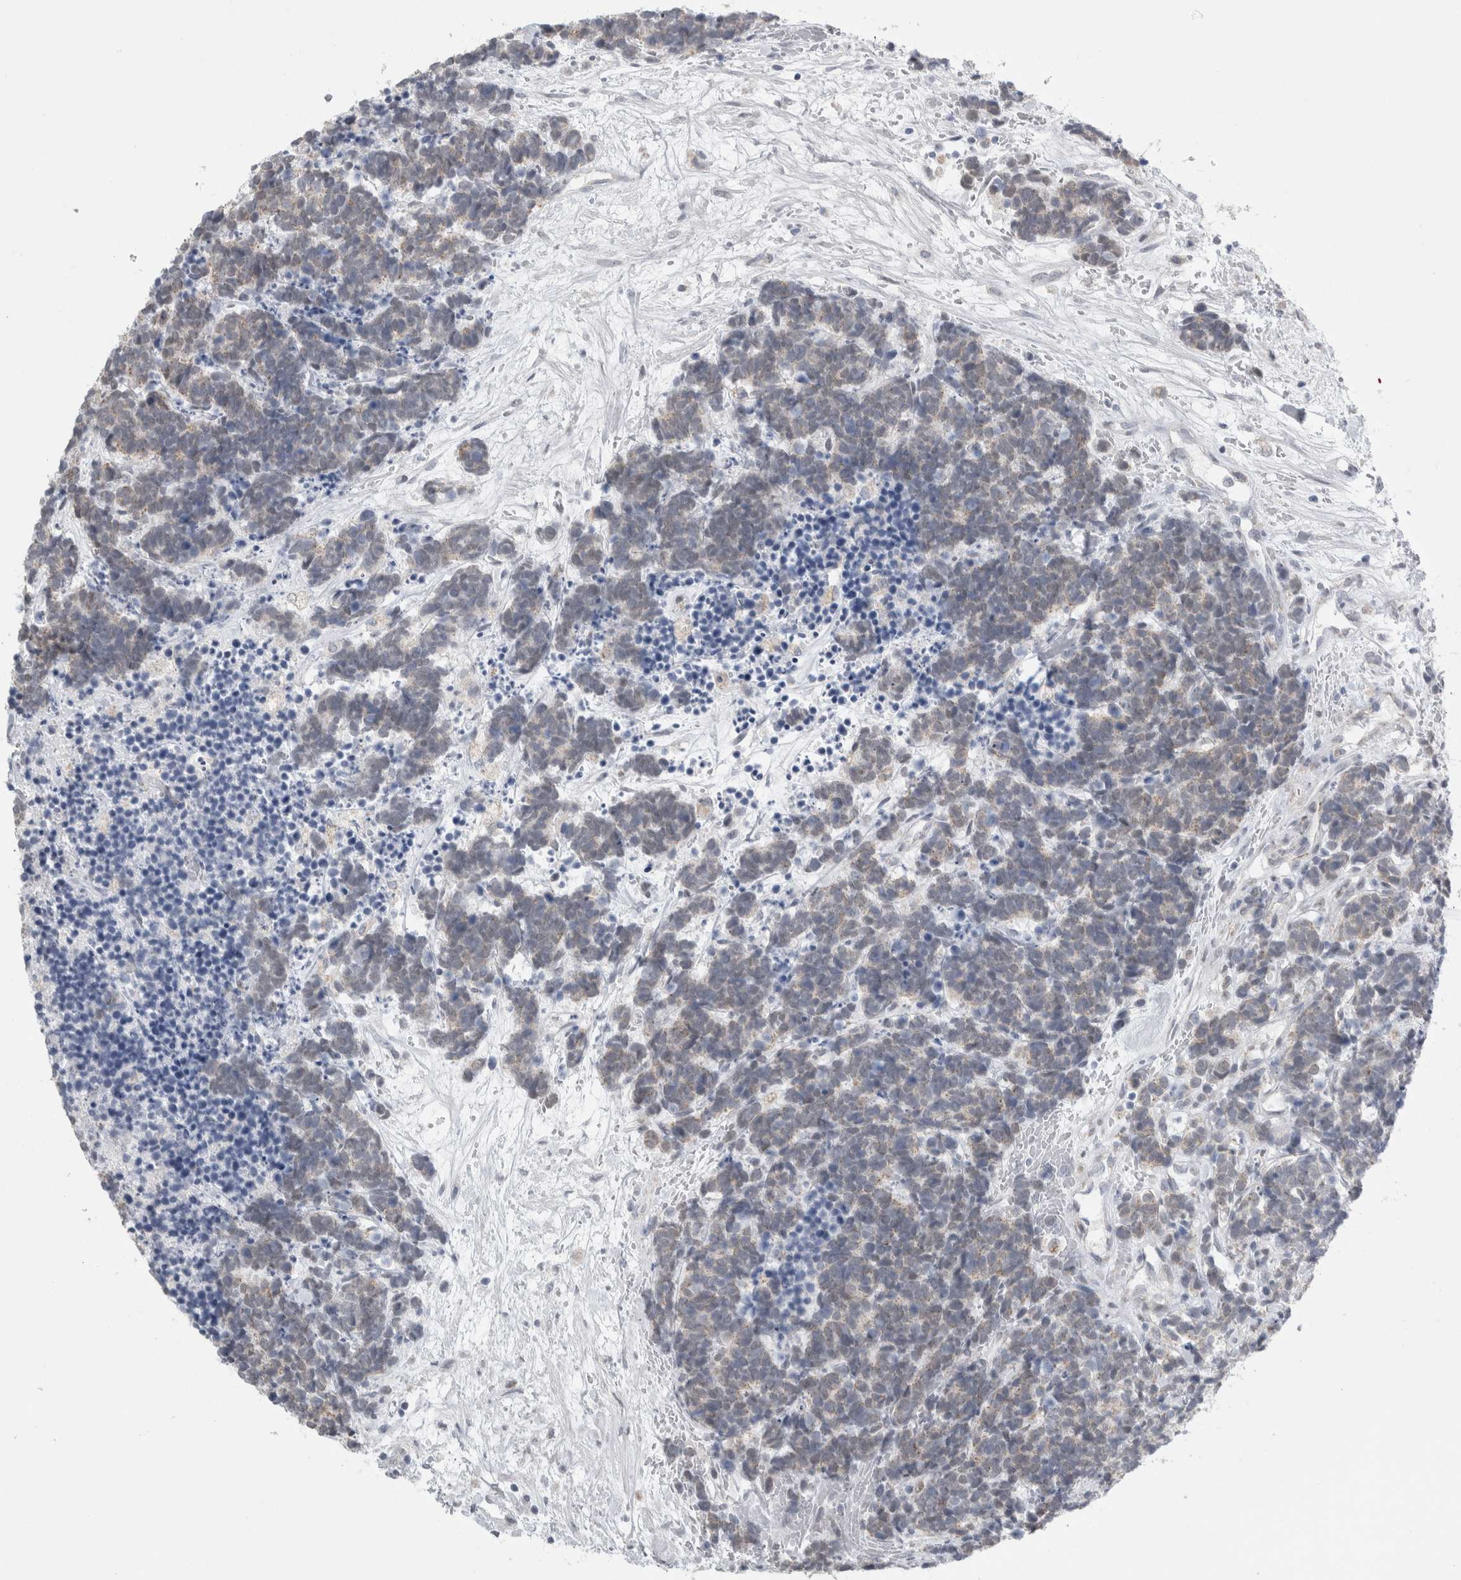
{"staining": {"intensity": "negative", "quantity": "none", "location": "none"}, "tissue": "carcinoid", "cell_type": "Tumor cells", "image_type": "cancer", "snomed": [{"axis": "morphology", "description": "Carcinoma, NOS"}, {"axis": "morphology", "description": "Carcinoid, malignant, NOS"}, {"axis": "topography", "description": "Urinary bladder"}], "caption": "This is an IHC histopathology image of human carcinoma. There is no staining in tumor cells.", "gene": "PLIN1", "patient": {"sex": "male", "age": 57}}